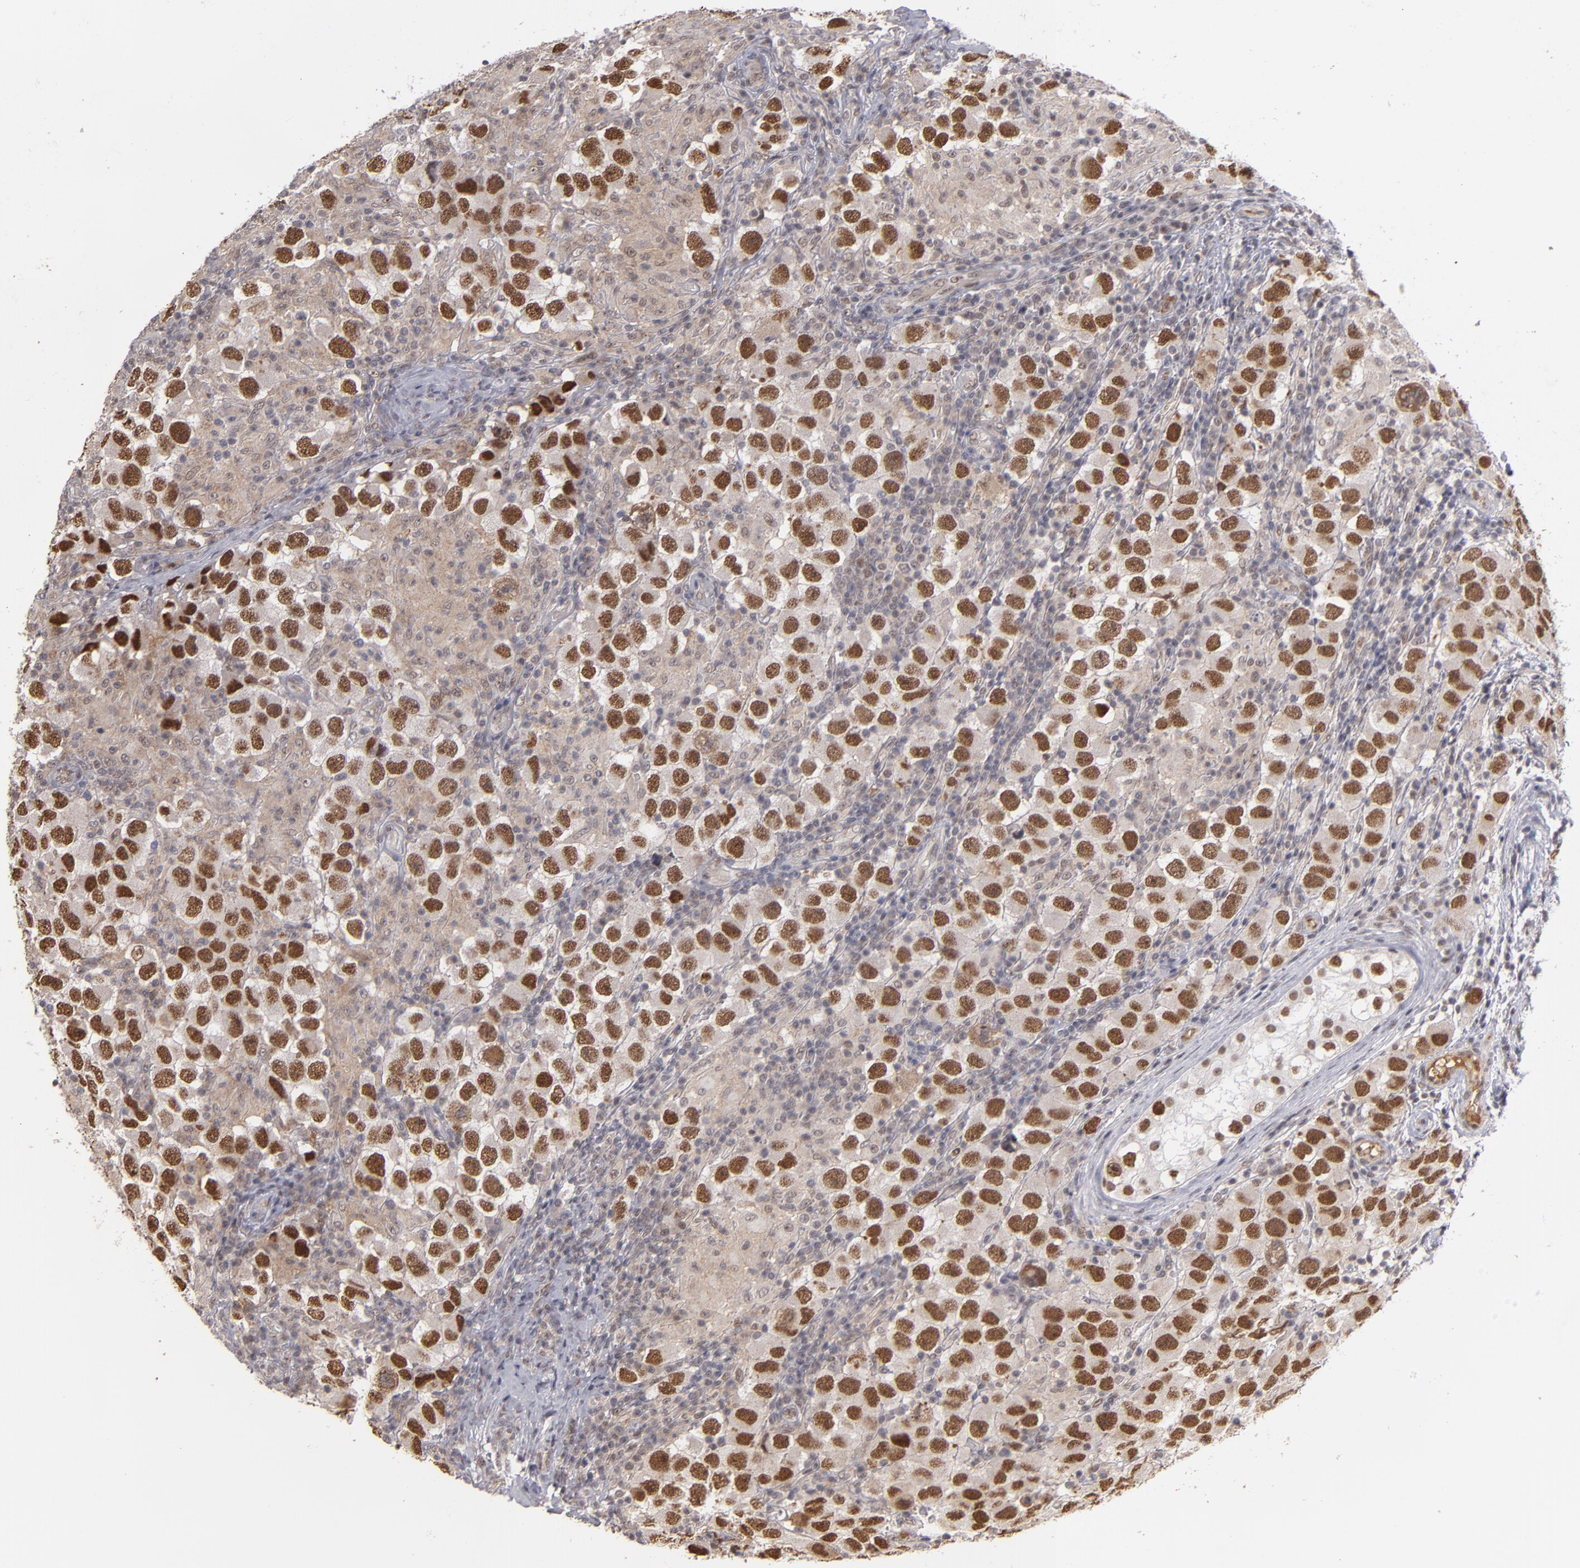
{"staining": {"intensity": "moderate", "quantity": ">75%", "location": "nuclear"}, "tissue": "testis cancer", "cell_type": "Tumor cells", "image_type": "cancer", "snomed": [{"axis": "morphology", "description": "Carcinoma, Embryonal, NOS"}, {"axis": "topography", "description": "Testis"}], "caption": "A high-resolution micrograph shows immunohistochemistry staining of testis embryonal carcinoma, which demonstrates moderate nuclear expression in about >75% of tumor cells.", "gene": "ZNF234", "patient": {"sex": "male", "age": 21}}